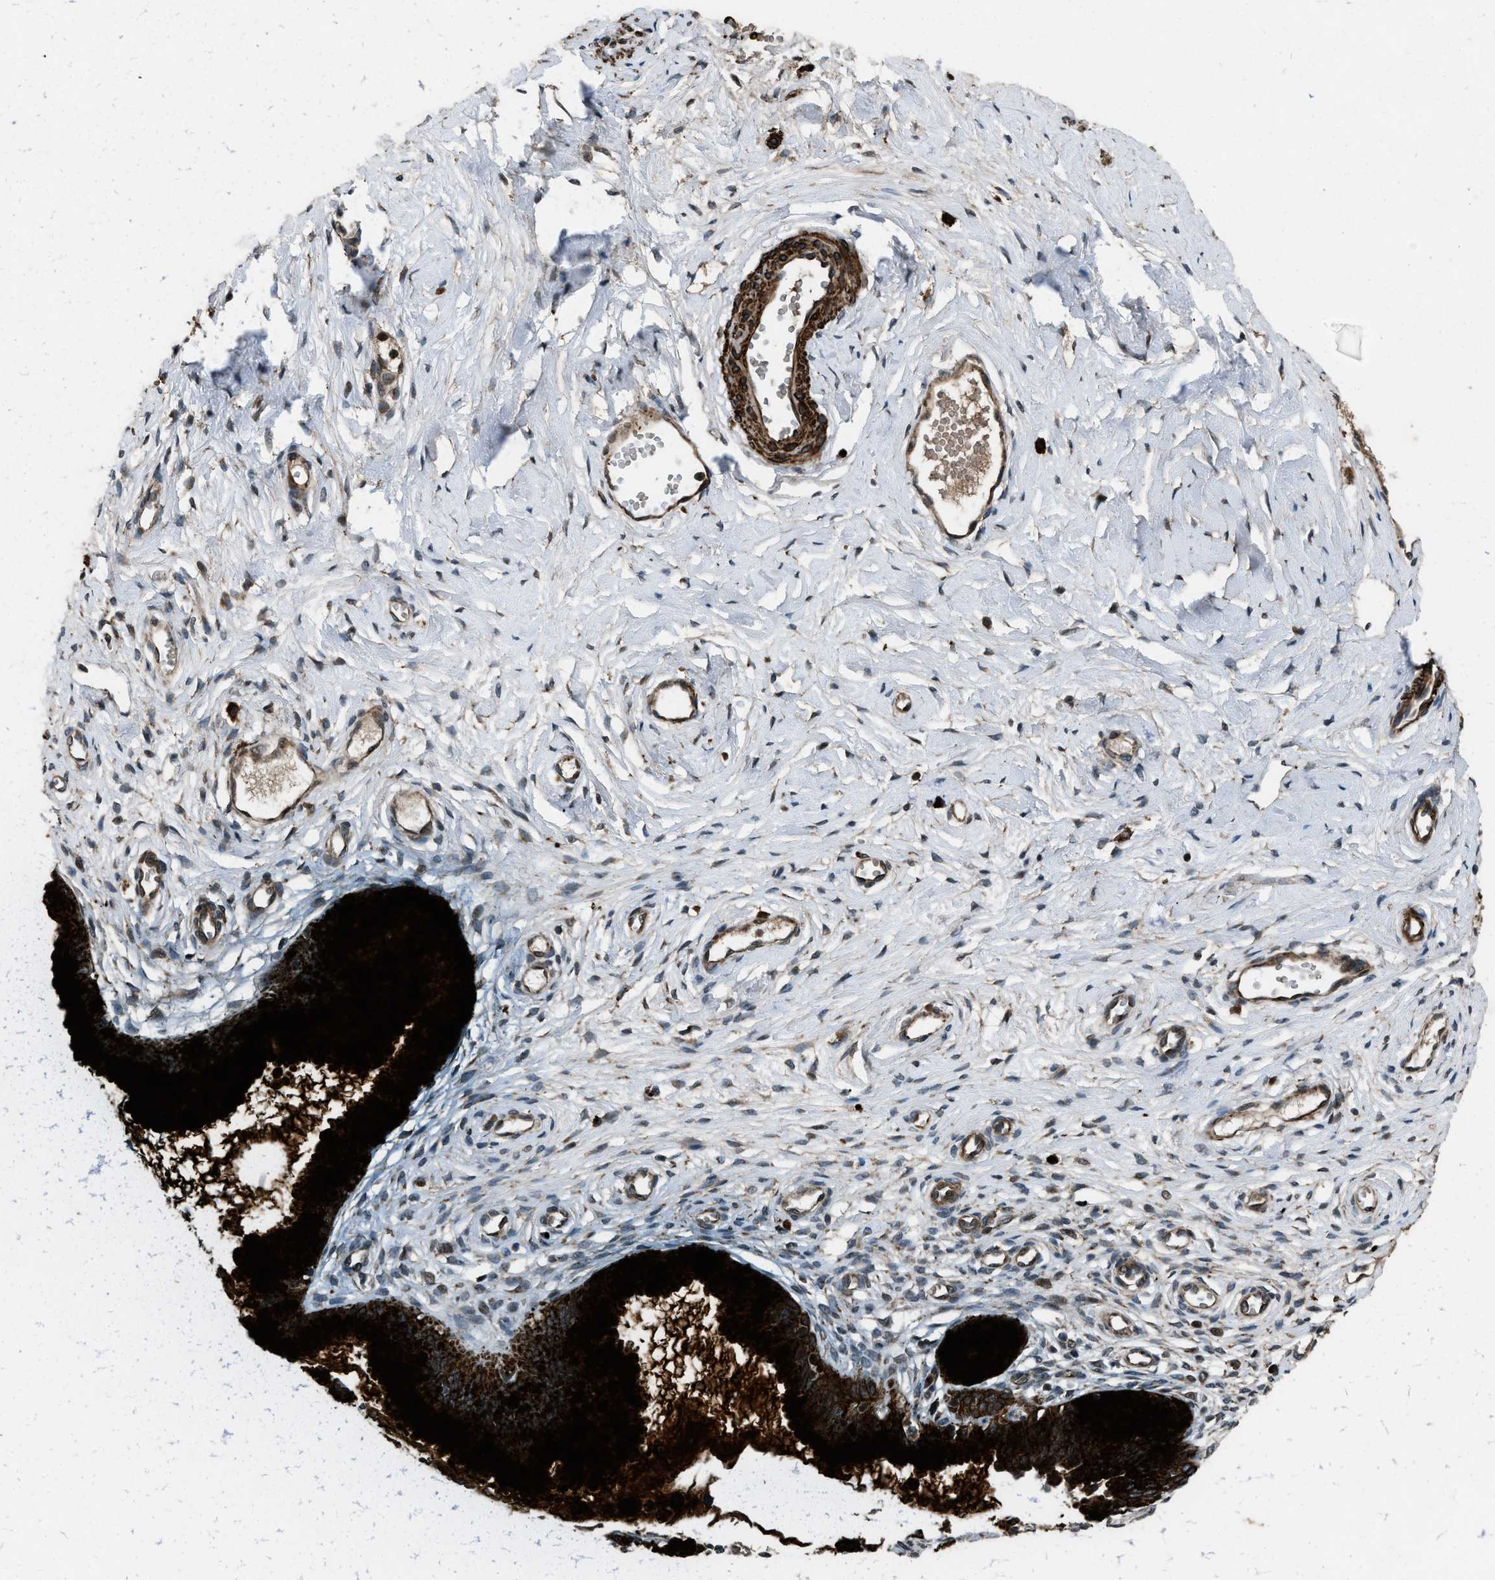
{"staining": {"intensity": "strong", "quantity": ">75%", "location": "cytoplasmic/membranous"}, "tissue": "cervix", "cell_type": "Glandular cells", "image_type": "normal", "snomed": [{"axis": "morphology", "description": "Normal tissue, NOS"}, {"axis": "topography", "description": "Cervix"}], "caption": "Immunohistochemistry (IHC) of benign human cervix exhibits high levels of strong cytoplasmic/membranous positivity in about >75% of glandular cells.", "gene": "IRAK4", "patient": {"sex": "female", "age": 65}}